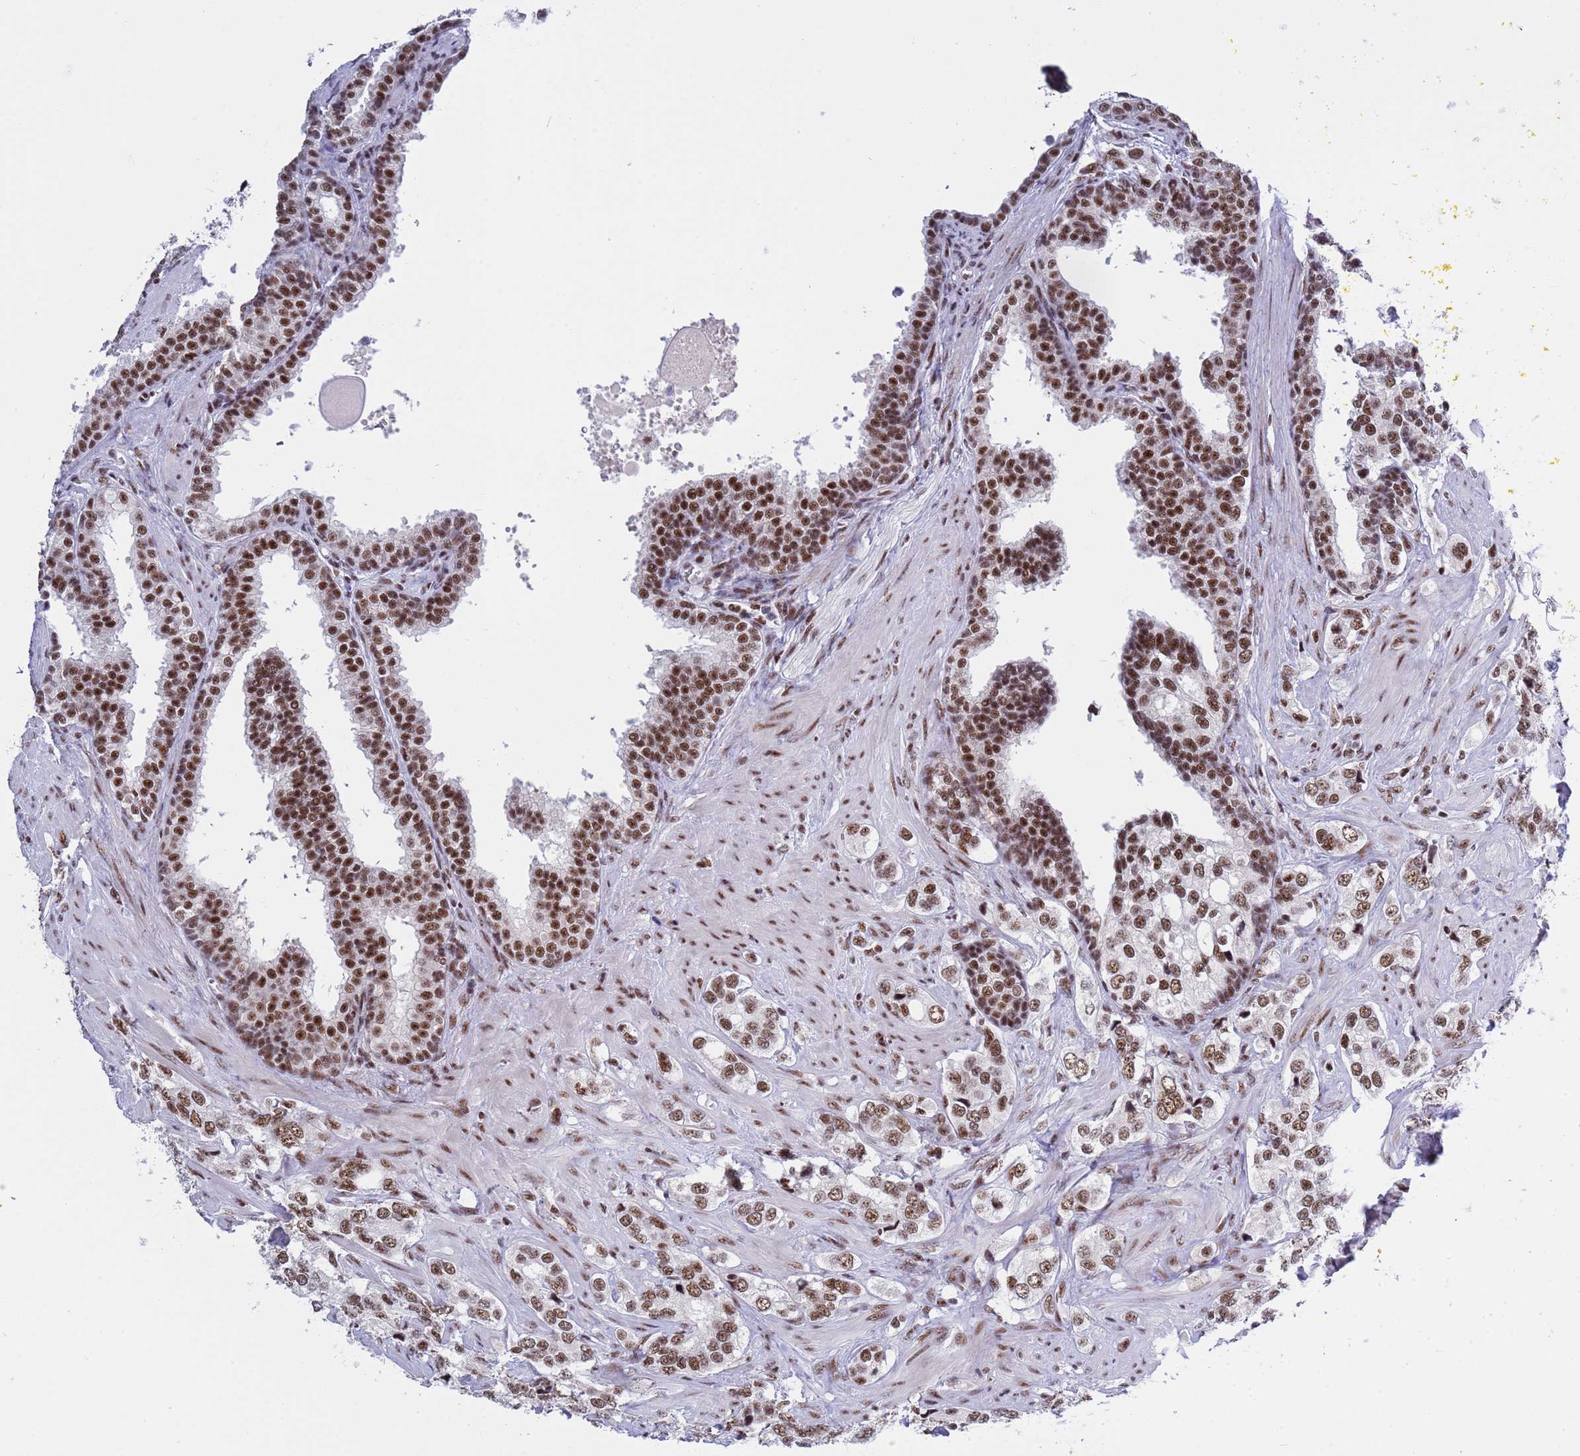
{"staining": {"intensity": "strong", "quantity": ">75%", "location": "nuclear"}, "tissue": "prostate cancer", "cell_type": "Tumor cells", "image_type": "cancer", "snomed": [{"axis": "morphology", "description": "Adenocarcinoma, High grade"}, {"axis": "topography", "description": "Prostate"}], "caption": "High-grade adenocarcinoma (prostate) stained for a protein shows strong nuclear positivity in tumor cells.", "gene": "THOC2", "patient": {"sex": "male", "age": 66}}